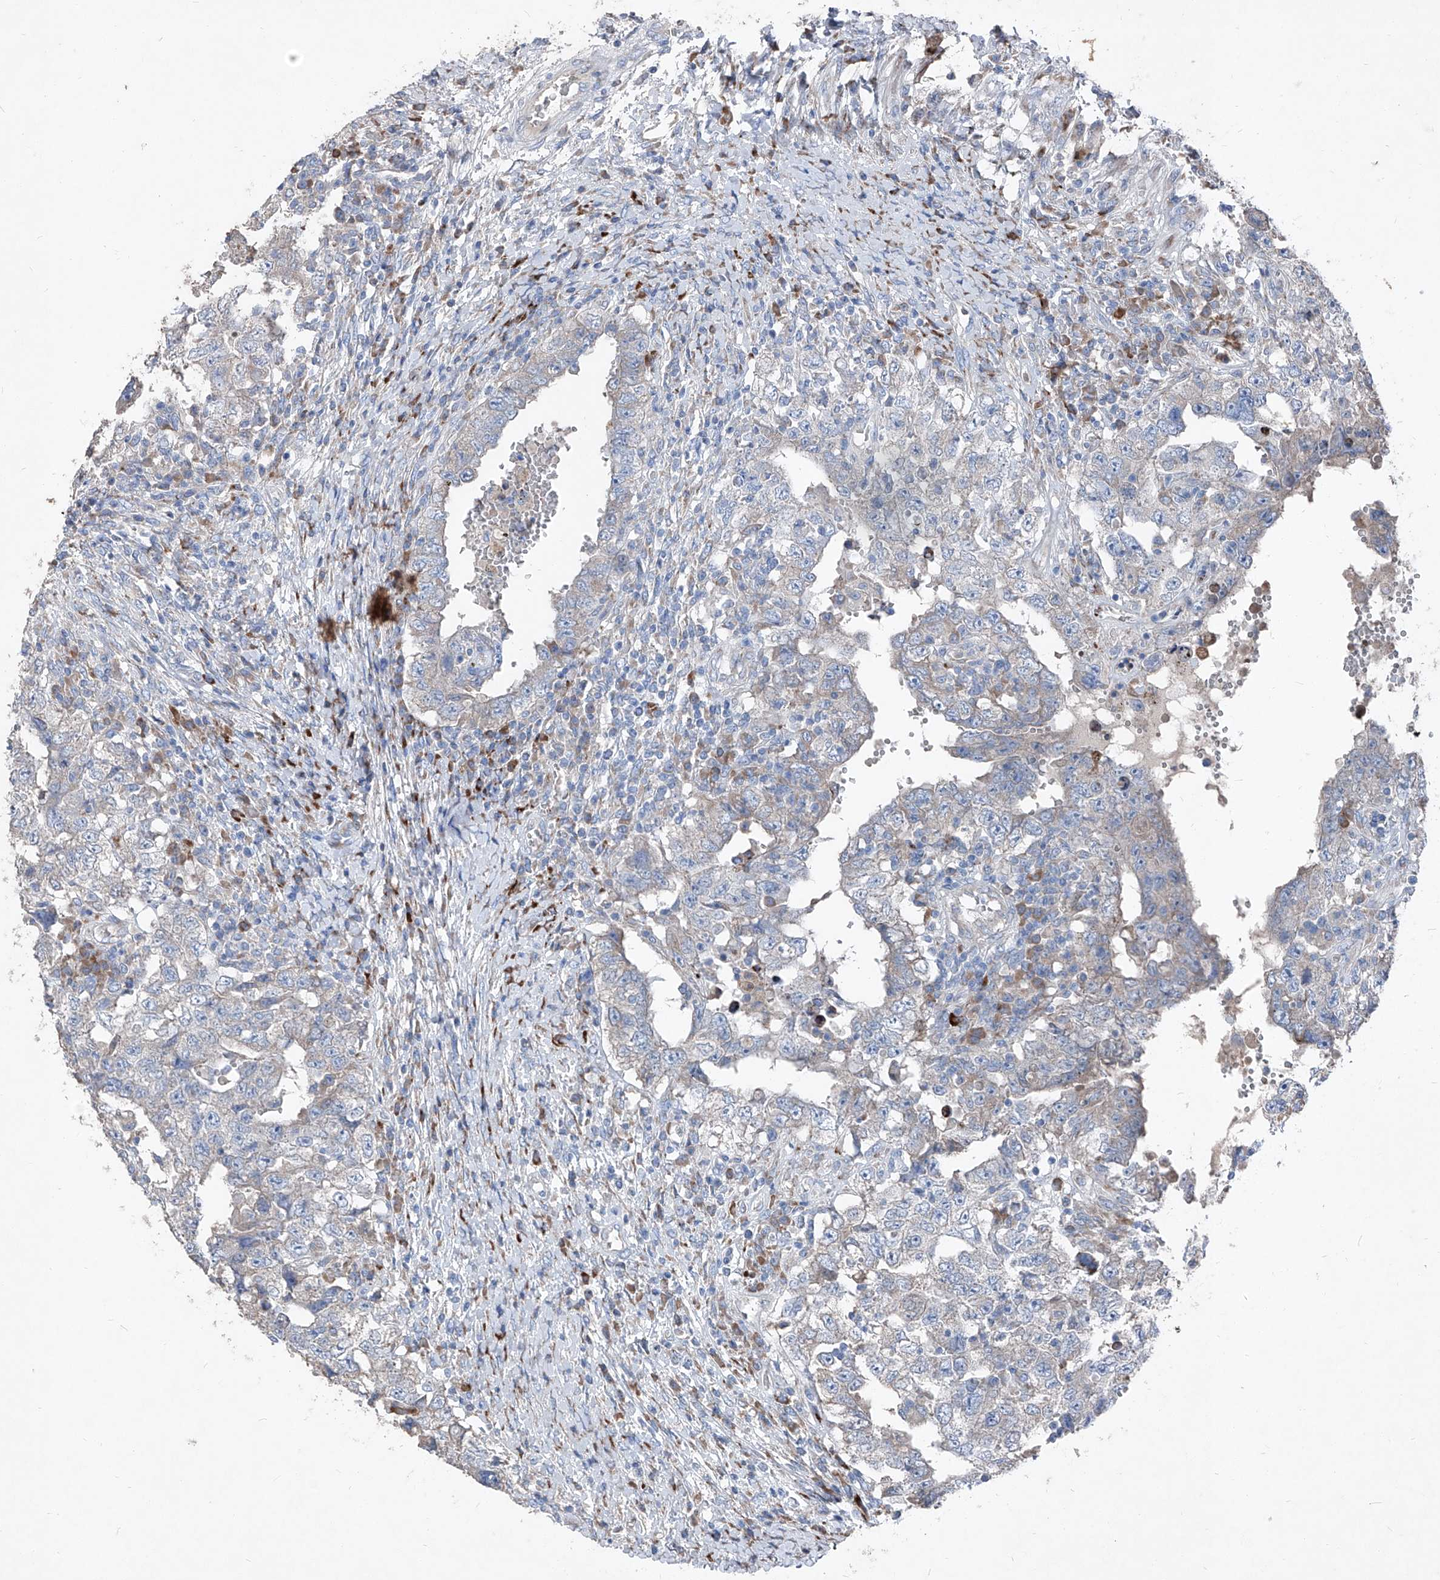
{"staining": {"intensity": "negative", "quantity": "none", "location": "none"}, "tissue": "testis cancer", "cell_type": "Tumor cells", "image_type": "cancer", "snomed": [{"axis": "morphology", "description": "Carcinoma, Embryonal, NOS"}, {"axis": "topography", "description": "Testis"}], "caption": "An image of human testis cancer (embryonal carcinoma) is negative for staining in tumor cells.", "gene": "IFI27", "patient": {"sex": "male", "age": 26}}